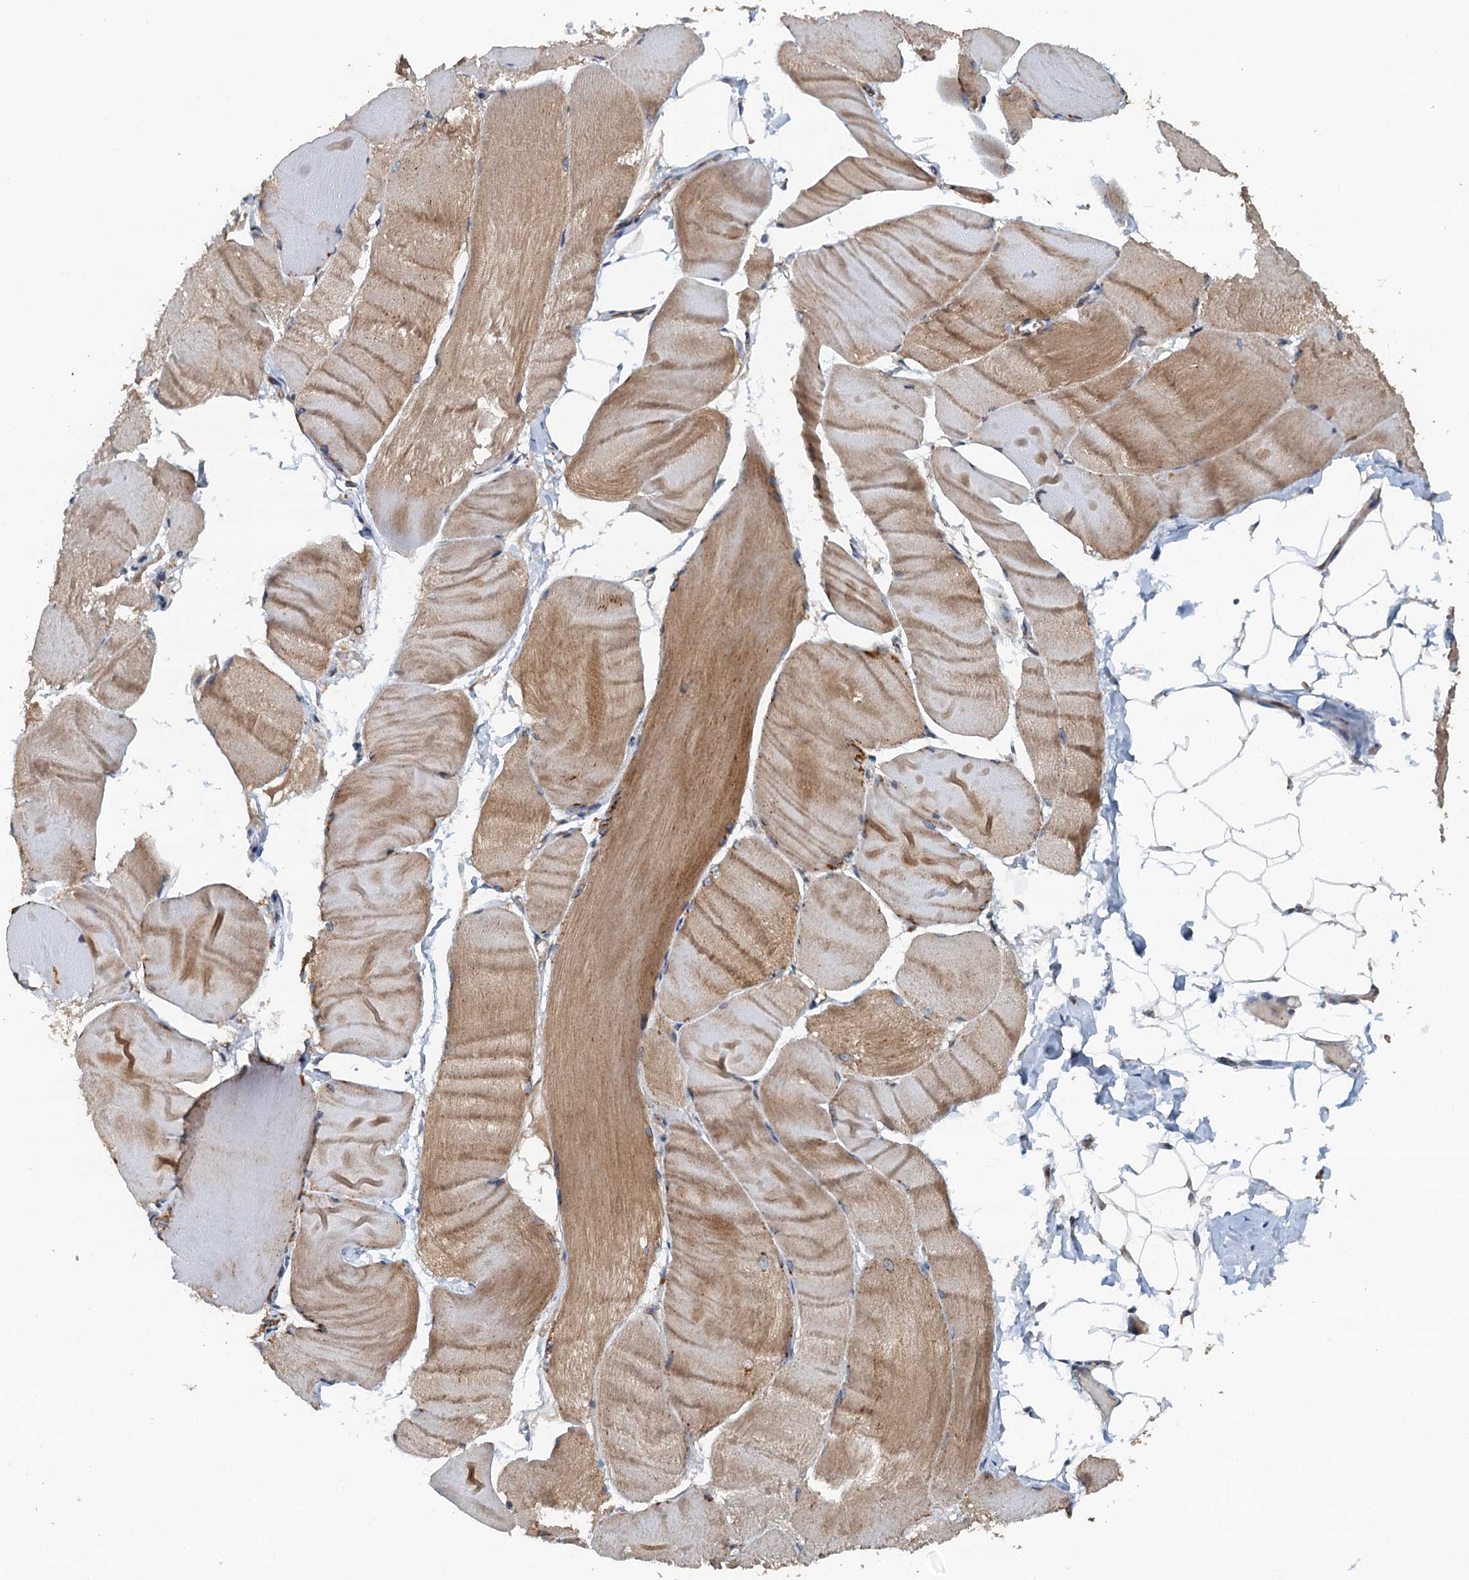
{"staining": {"intensity": "moderate", "quantity": "25%-75%", "location": "cytoplasmic/membranous"}, "tissue": "skeletal muscle", "cell_type": "Myocytes", "image_type": "normal", "snomed": [{"axis": "morphology", "description": "Normal tissue, NOS"}, {"axis": "morphology", "description": "Basal cell carcinoma"}, {"axis": "topography", "description": "Skeletal muscle"}], "caption": "Human skeletal muscle stained with a brown dye shows moderate cytoplasmic/membranous positive positivity in approximately 25%-75% of myocytes.", "gene": "COG3", "patient": {"sex": "female", "age": 64}}